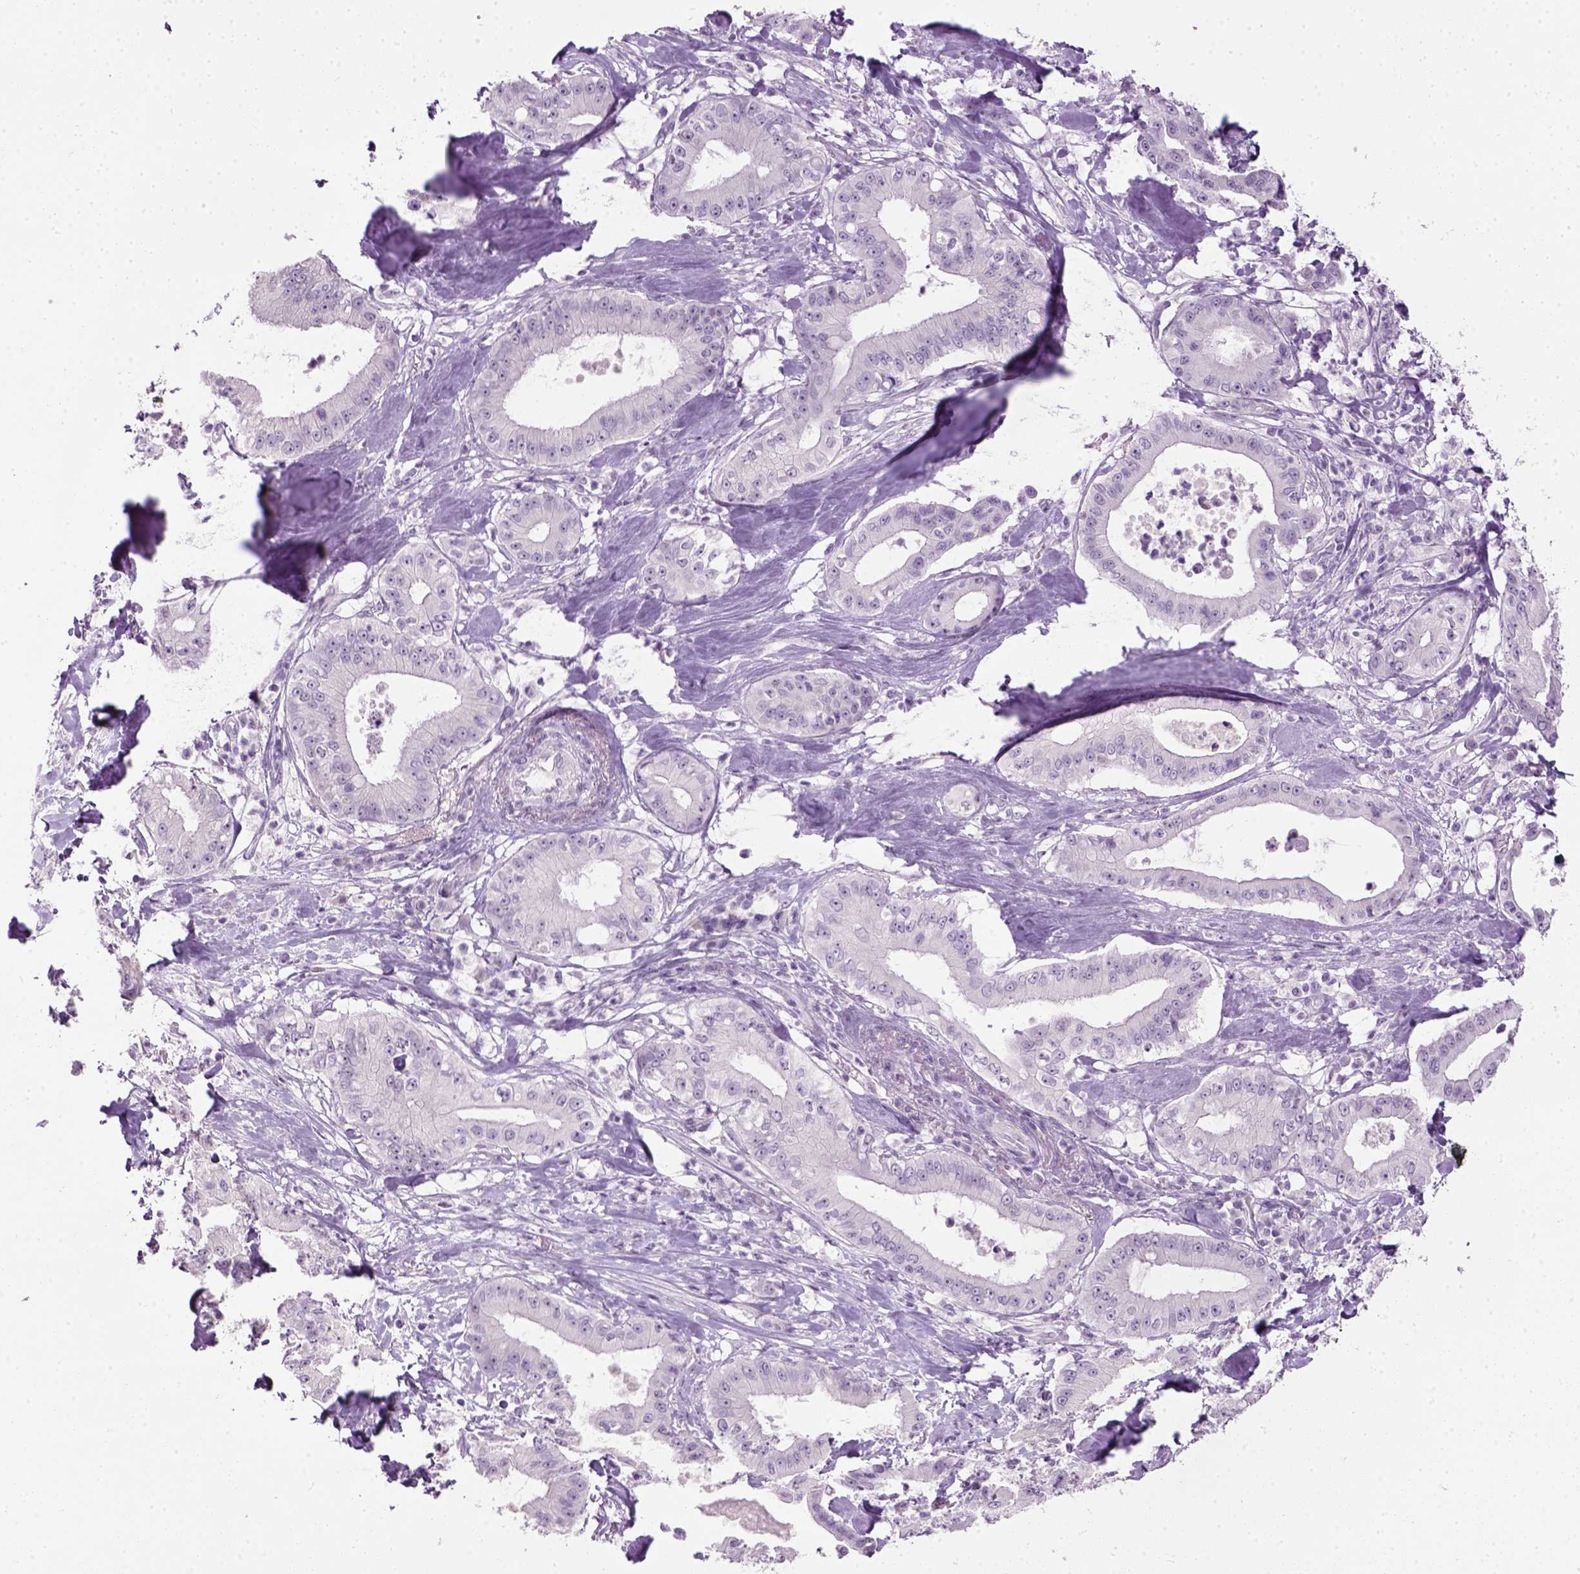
{"staining": {"intensity": "negative", "quantity": "none", "location": "none"}, "tissue": "pancreatic cancer", "cell_type": "Tumor cells", "image_type": "cancer", "snomed": [{"axis": "morphology", "description": "Adenocarcinoma, NOS"}, {"axis": "topography", "description": "Pancreas"}], "caption": "Pancreatic adenocarcinoma was stained to show a protein in brown. There is no significant staining in tumor cells. (Immunohistochemistry, brightfield microscopy, high magnification).", "gene": "GABRB2", "patient": {"sex": "male", "age": 71}}